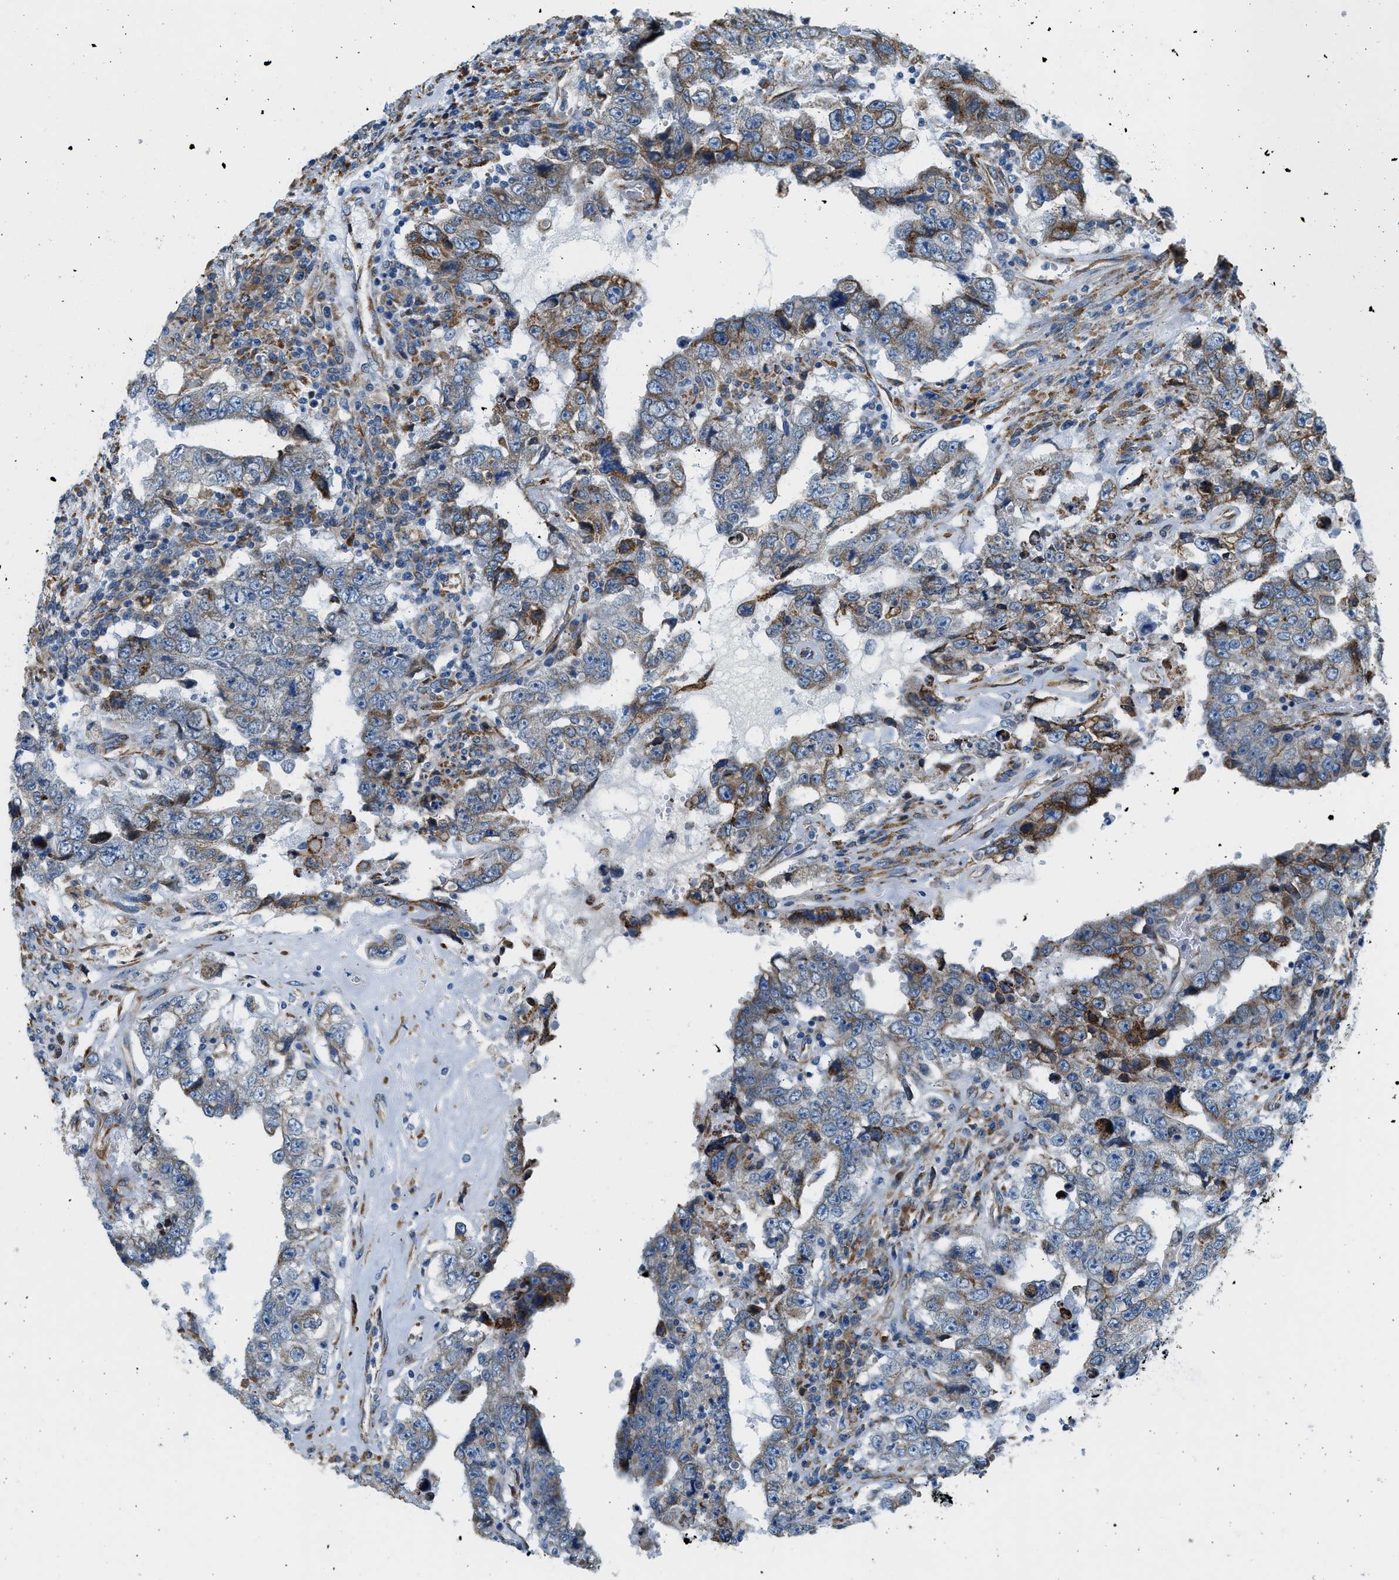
{"staining": {"intensity": "moderate", "quantity": "25%-75%", "location": "cytoplasmic/membranous"}, "tissue": "testis cancer", "cell_type": "Tumor cells", "image_type": "cancer", "snomed": [{"axis": "morphology", "description": "Carcinoma, Embryonal, NOS"}, {"axis": "topography", "description": "Testis"}], "caption": "Embryonal carcinoma (testis) stained for a protein reveals moderate cytoplasmic/membranous positivity in tumor cells.", "gene": "CNTN6", "patient": {"sex": "male", "age": 26}}